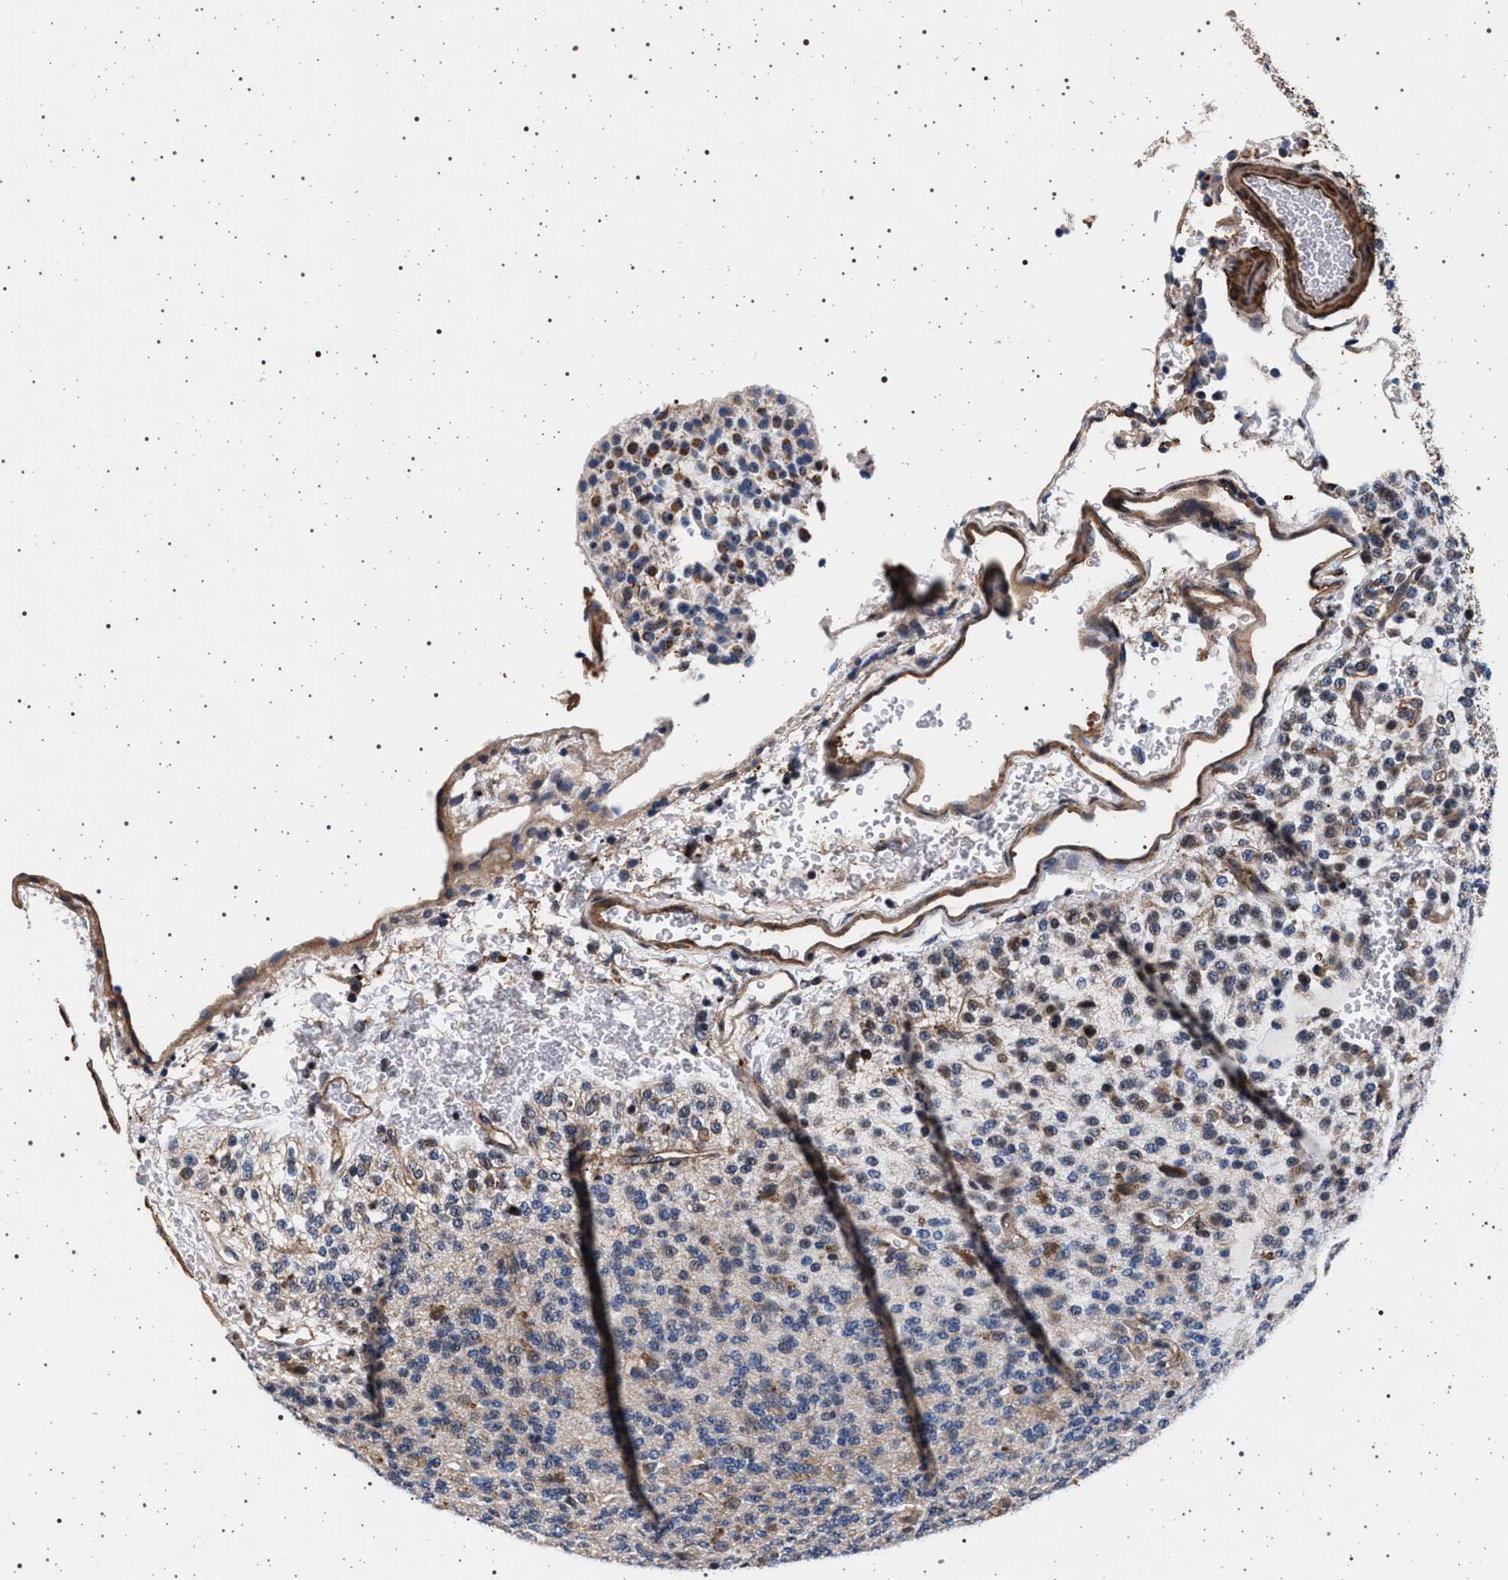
{"staining": {"intensity": "moderate", "quantity": "<25%", "location": "cytoplasmic/membranous"}, "tissue": "glioma", "cell_type": "Tumor cells", "image_type": "cancer", "snomed": [{"axis": "morphology", "description": "Glioma, malignant, Low grade"}, {"axis": "topography", "description": "Brain"}], "caption": "Immunohistochemical staining of human glioma displays low levels of moderate cytoplasmic/membranous protein expression in approximately <25% of tumor cells.", "gene": "KCNK6", "patient": {"sex": "male", "age": 38}}